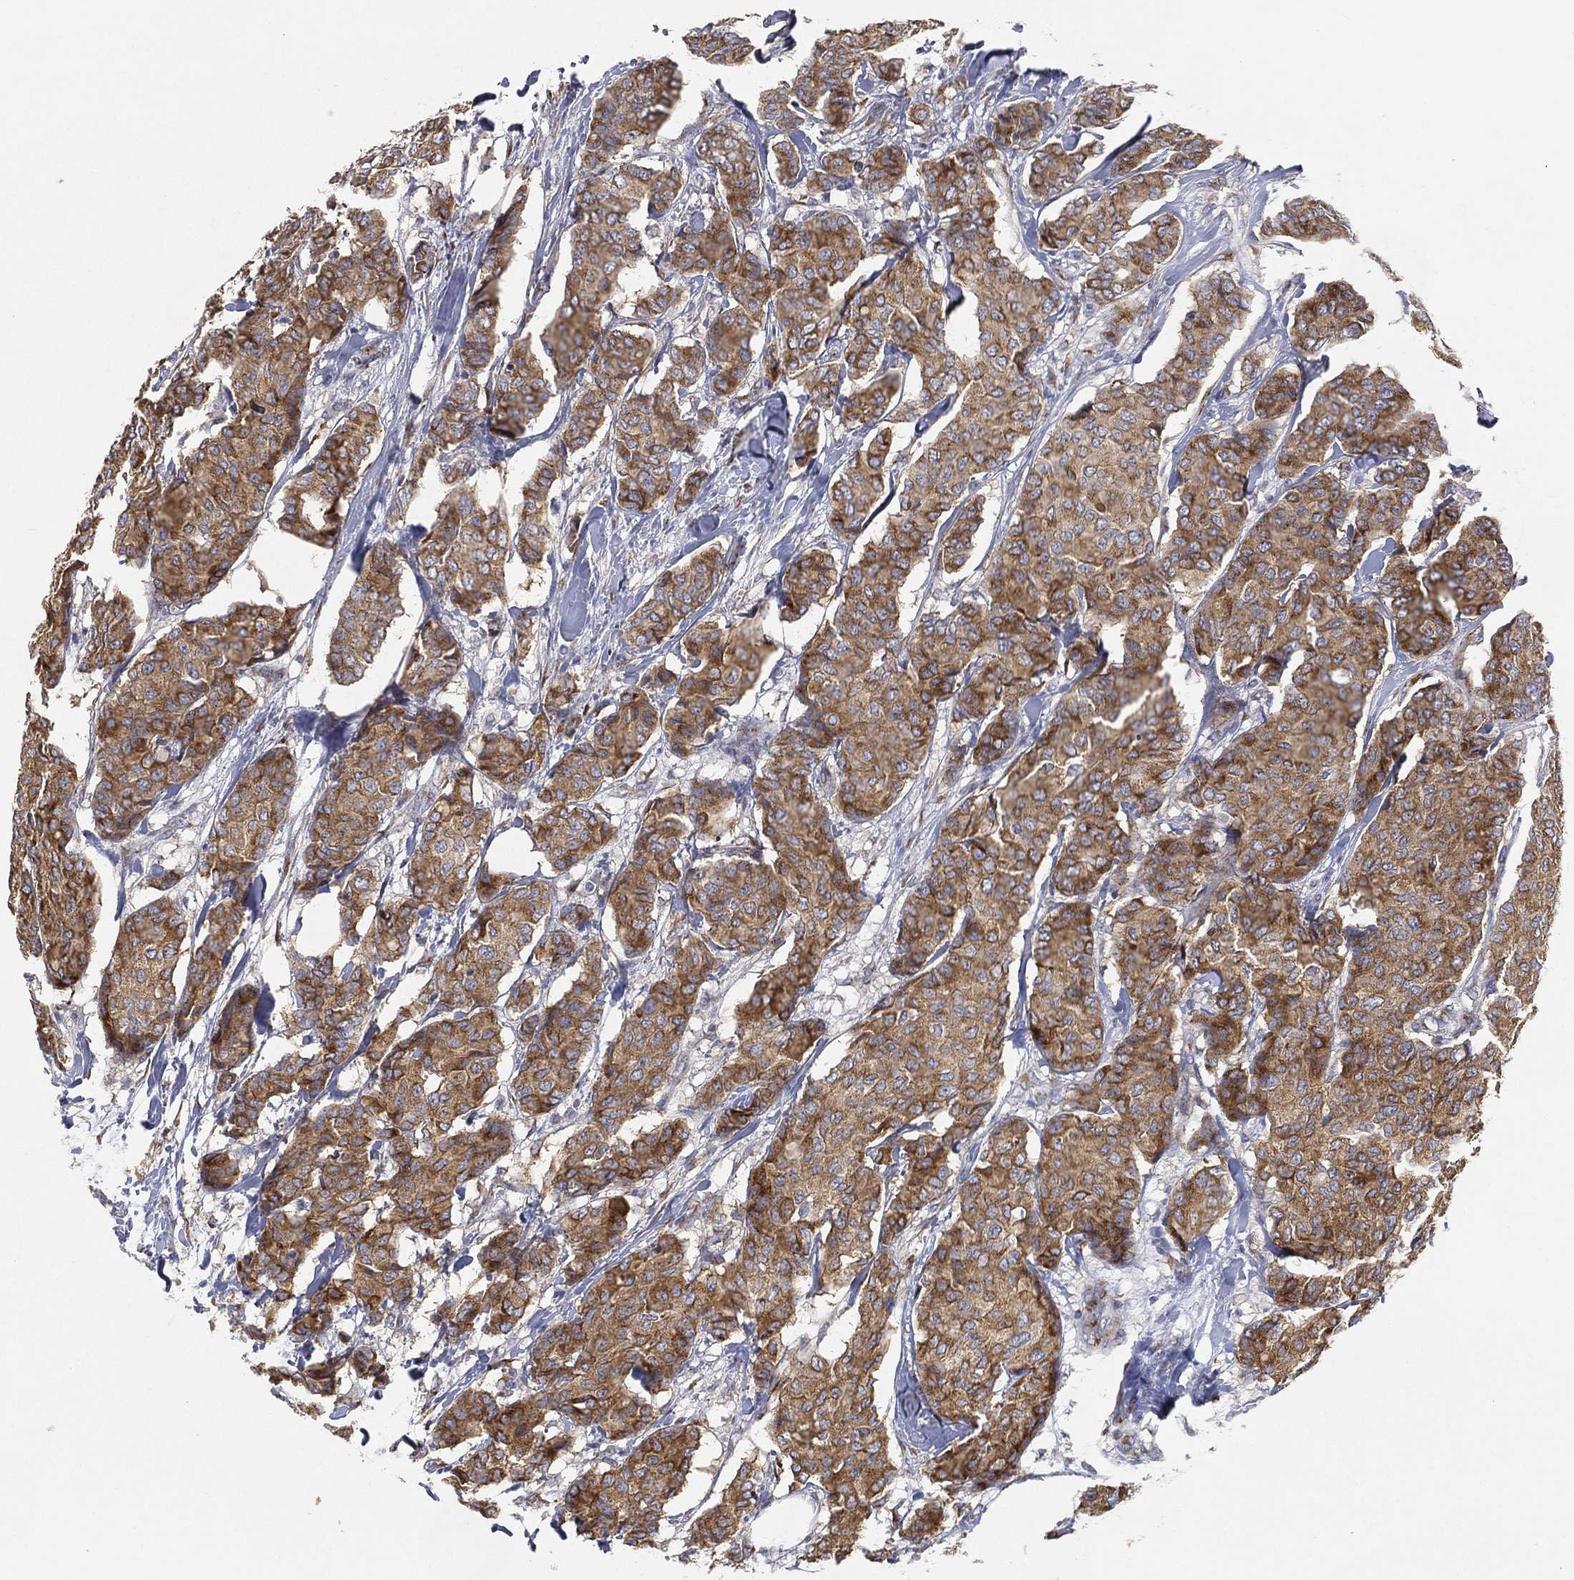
{"staining": {"intensity": "strong", "quantity": ">75%", "location": "cytoplasmic/membranous"}, "tissue": "breast cancer", "cell_type": "Tumor cells", "image_type": "cancer", "snomed": [{"axis": "morphology", "description": "Duct carcinoma"}, {"axis": "topography", "description": "Breast"}], "caption": "Protein expression analysis of breast cancer displays strong cytoplasmic/membranous staining in about >75% of tumor cells.", "gene": "TICAM1", "patient": {"sex": "female", "age": 75}}